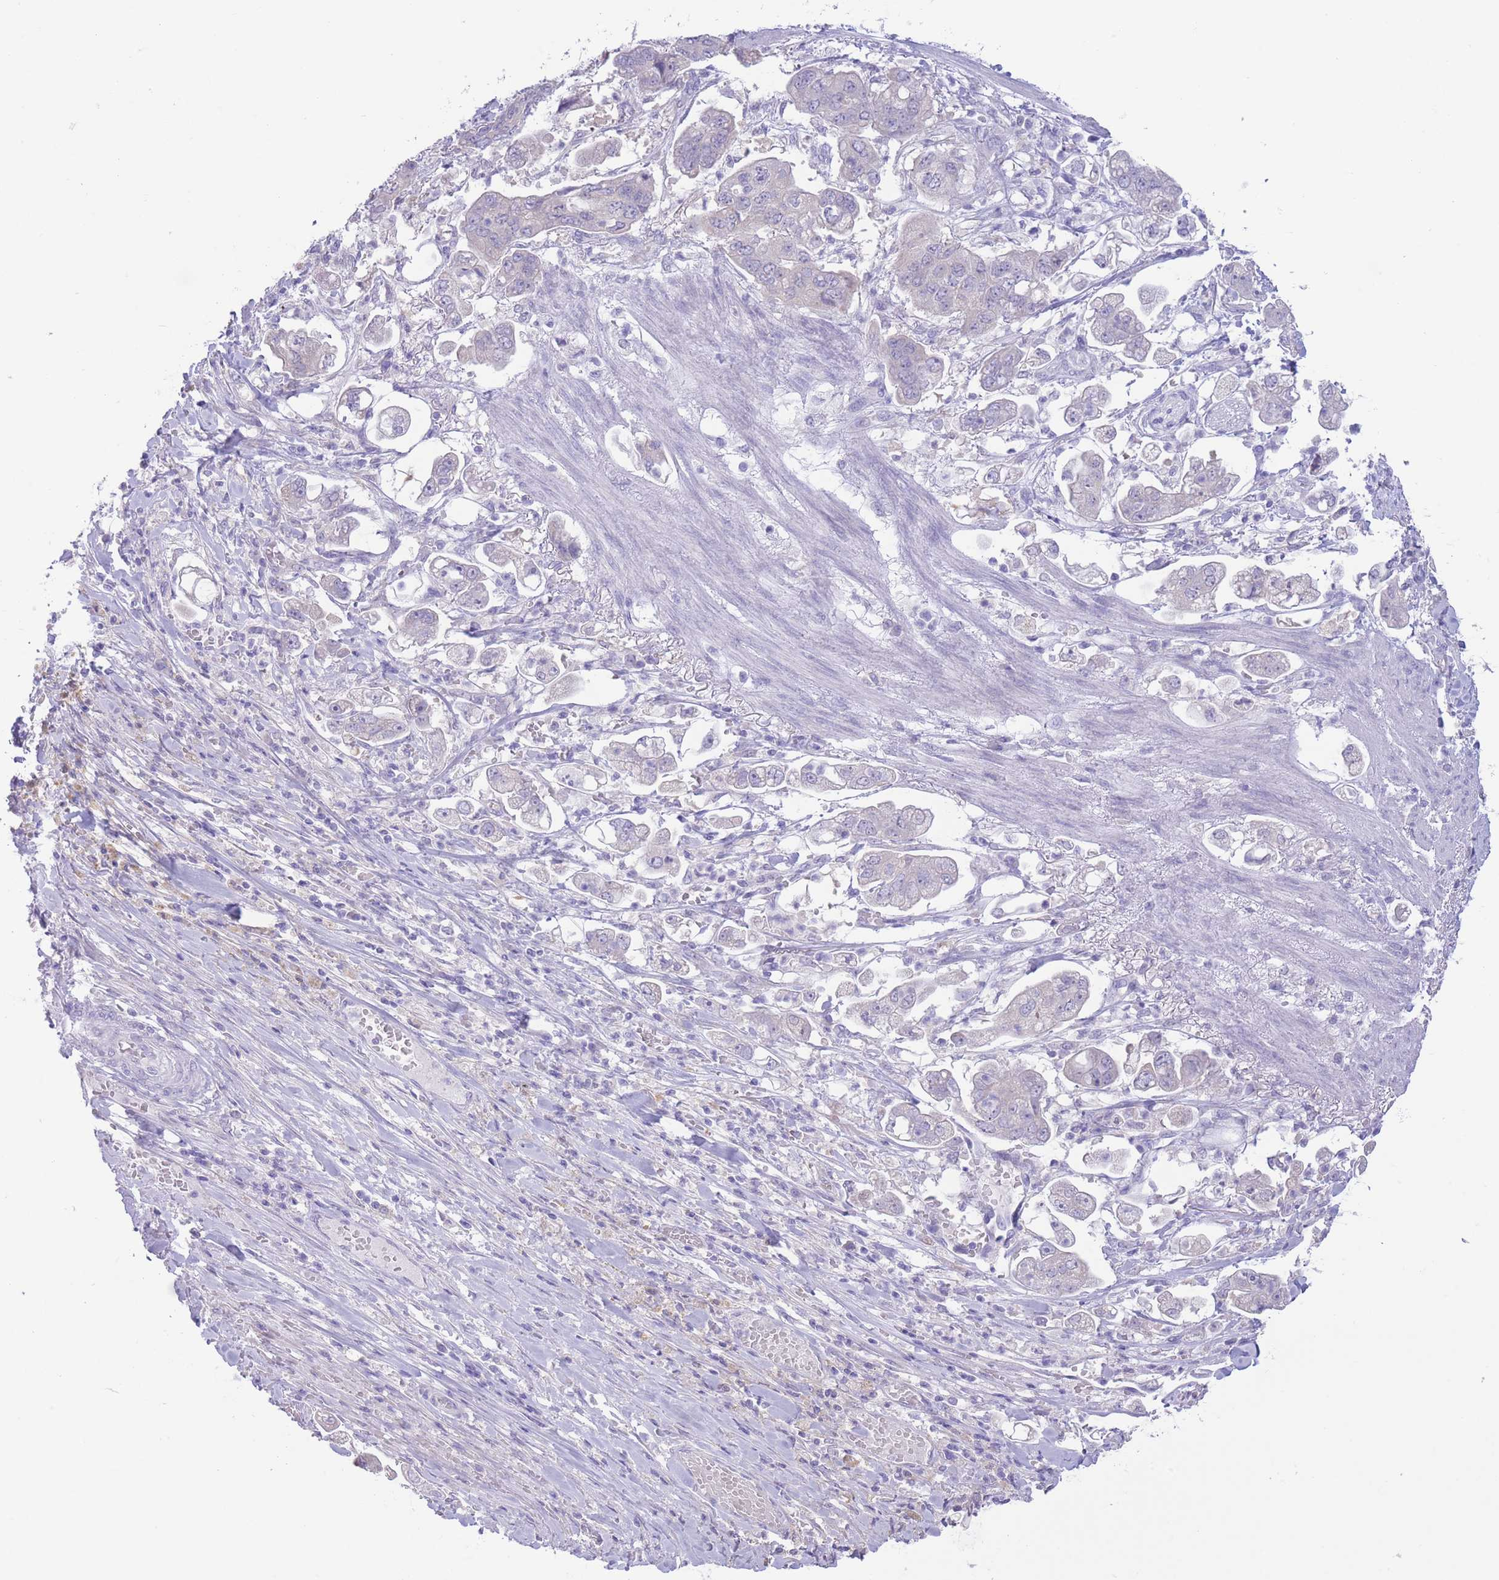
{"staining": {"intensity": "negative", "quantity": "none", "location": "none"}, "tissue": "stomach cancer", "cell_type": "Tumor cells", "image_type": "cancer", "snomed": [{"axis": "morphology", "description": "Adenocarcinoma, NOS"}, {"axis": "topography", "description": "Stomach"}], "caption": "The micrograph demonstrates no significant staining in tumor cells of stomach cancer (adenocarcinoma). Brightfield microscopy of immunohistochemistry stained with DAB (brown) and hematoxylin (blue), captured at high magnification.", "gene": "FAH", "patient": {"sex": "male", "age": 62}}